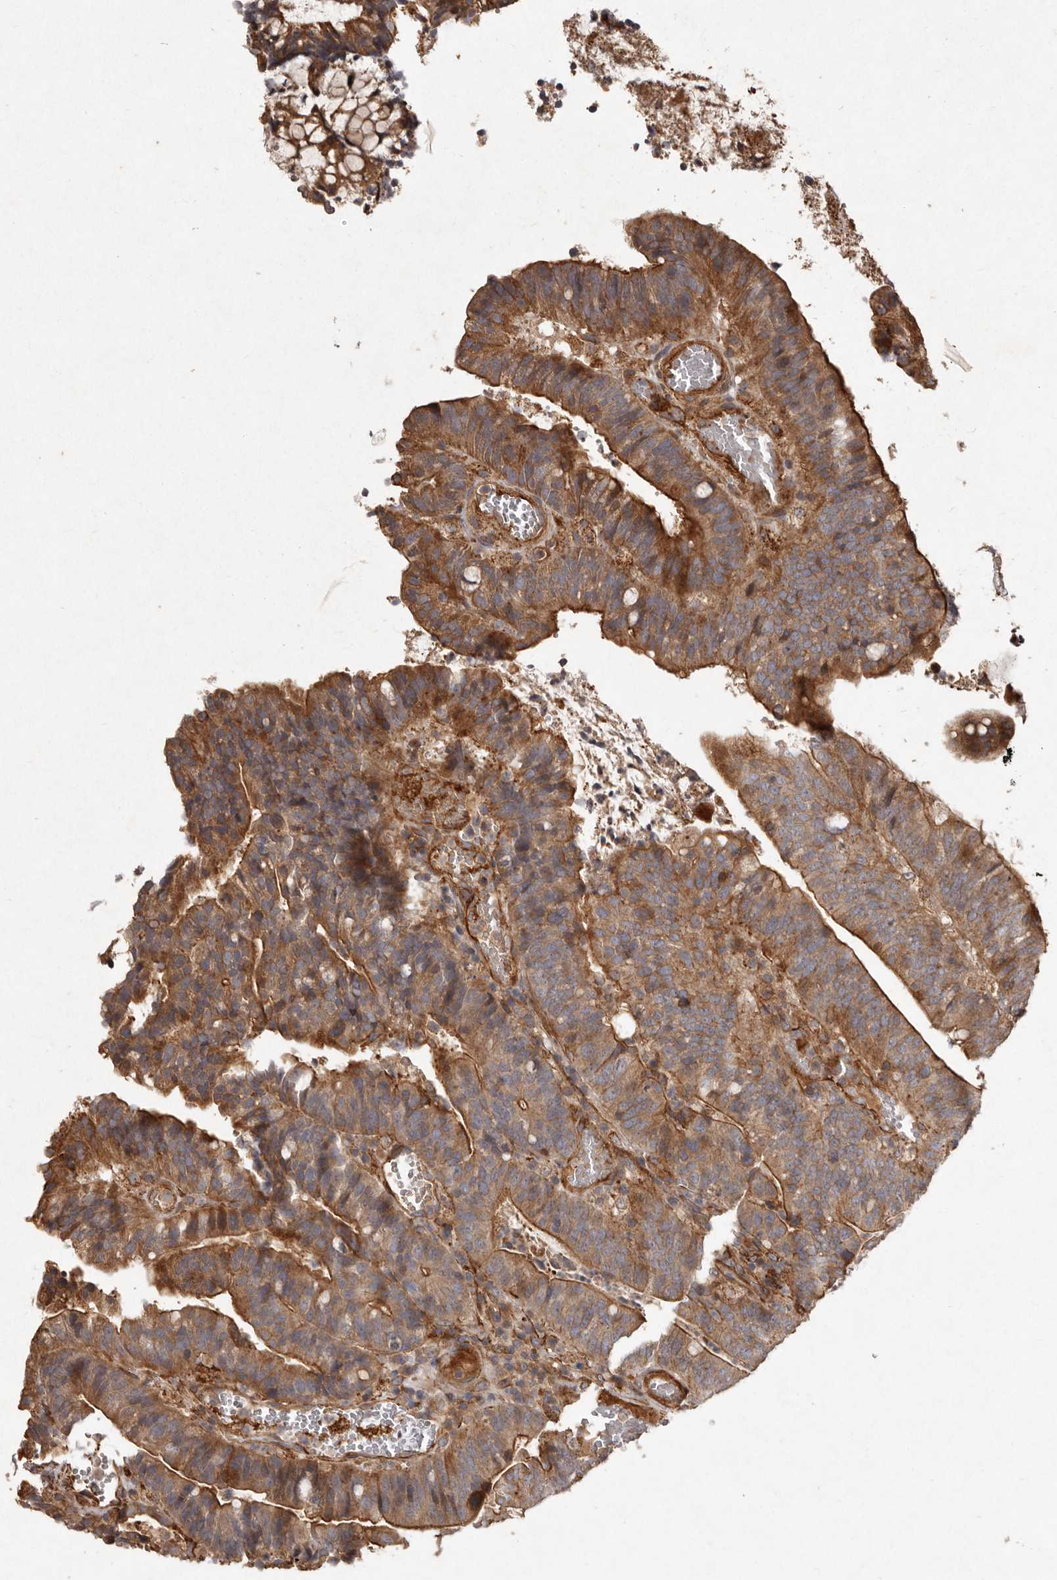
{"staining": {"intensity": "moderate", "quantity": ">75%", "location": "cytoplasmic/membranous"}, "tissue": "colorectal cancer", "cell_type": "Tumor cells", "image_type": "cancer", "snomed": [{"axis": "morphology", "description": "Adenocarcinoma, NOS"}, {"axis": "topography", "description": "Colon"}], "caption": "Colorectal adenocarcinoma tissue shows moderate cytoplasmic/membranous staining in approximately >75% of tumor cells, visualized by immunohistochemistry.", "gene": "SEMA3A", "patient": {"sex": "female", "age": 66}}